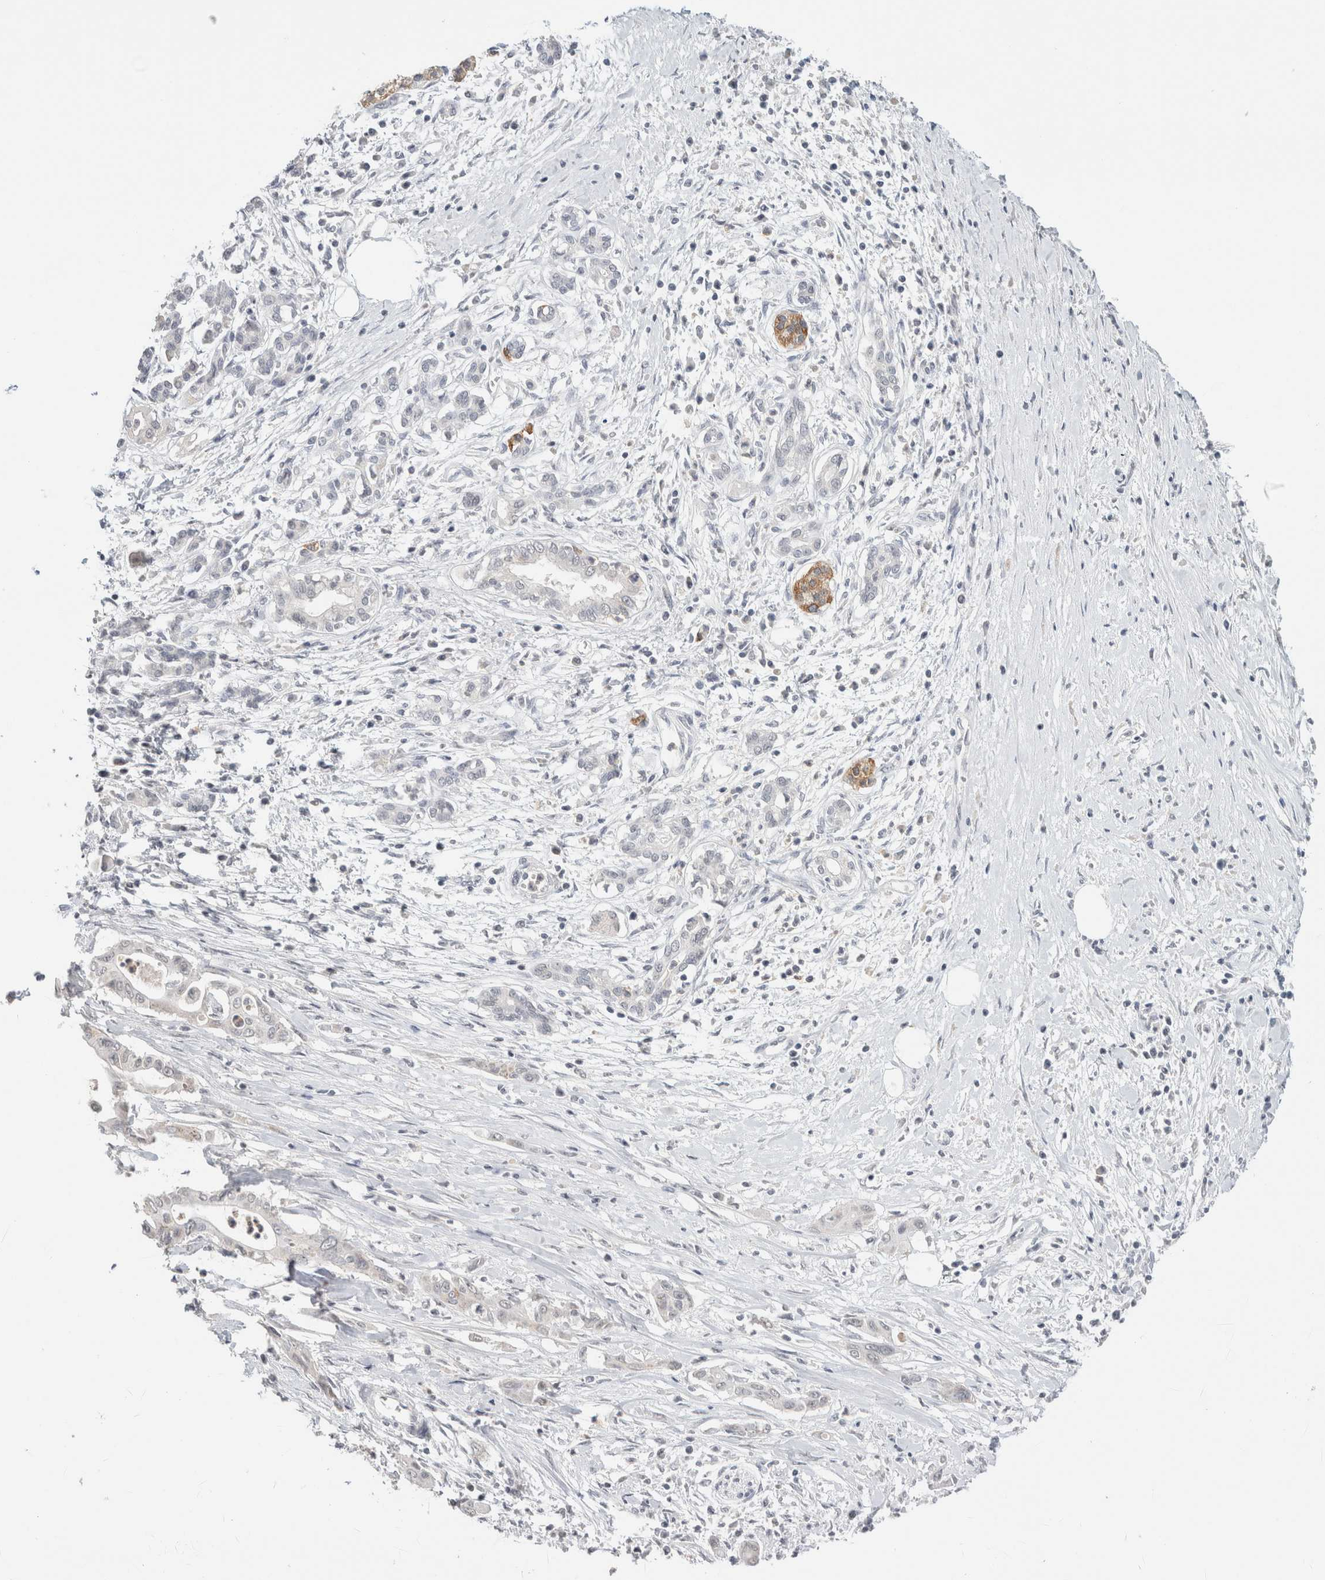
{"staining": {"intensity": "weak", "quantity": "<25%", "location": "cytoplasmic/membranous"}, "tissue": "pancreatic cancer", "cell_type": "Tumor cells", "image_type": "cancer", "snomed": [{"axis": "morphology", "description": "Adenocarcinoma, NOS"}, {"axis": "topography", "description": "Pancreas"}], "caption": "Human adenocarcinoma (pancreatic) stained for a protein using IHC exhibits no expression in tumor cells.", "gene": "CRAT", "patient": {"sex": "male", "age": 58}}